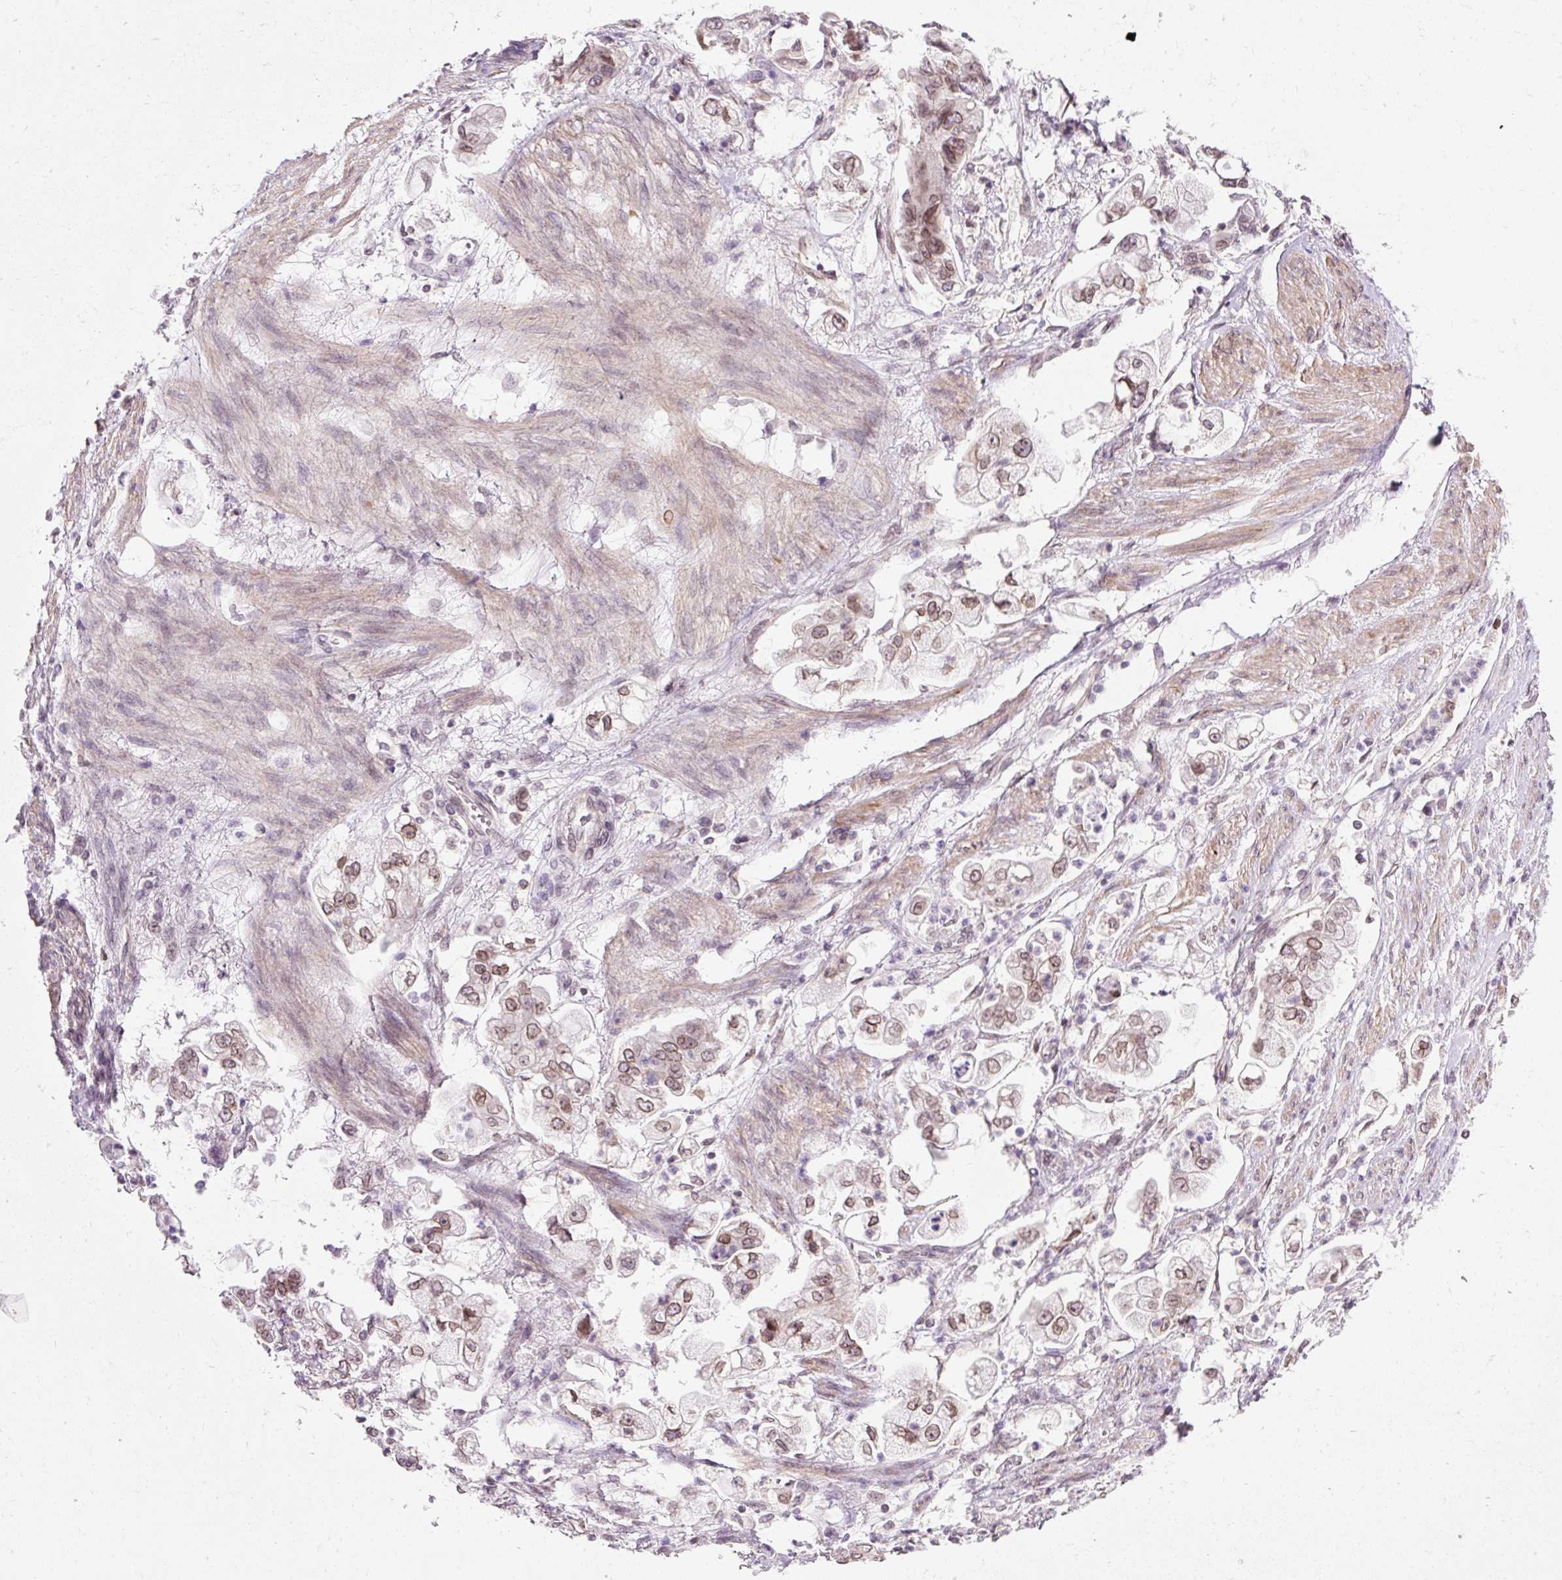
{"staining": {"intensity": "moderate", "quantity": ">75%", "location": "cytoplasmic/membranous,nuclear"}, "tissue": "stomach cancer", "cell_type": "Tumor cells", "image_type": "cancer", "snomed": [{"axis": "morphology", "description": "Adenocarcinoma, NOS"}, {"axis": "topography", "description": "Stomach"}], "caption": "Adenocarcinoma (stomach) was stained to show a protein in brown. There is medium levels of moderate cytoplasmic/membranous and nuclear positivity in approximately >75% of tumor cells.", "gene": "ZNF610", "patient": {"sex": "male", "age": 62}}